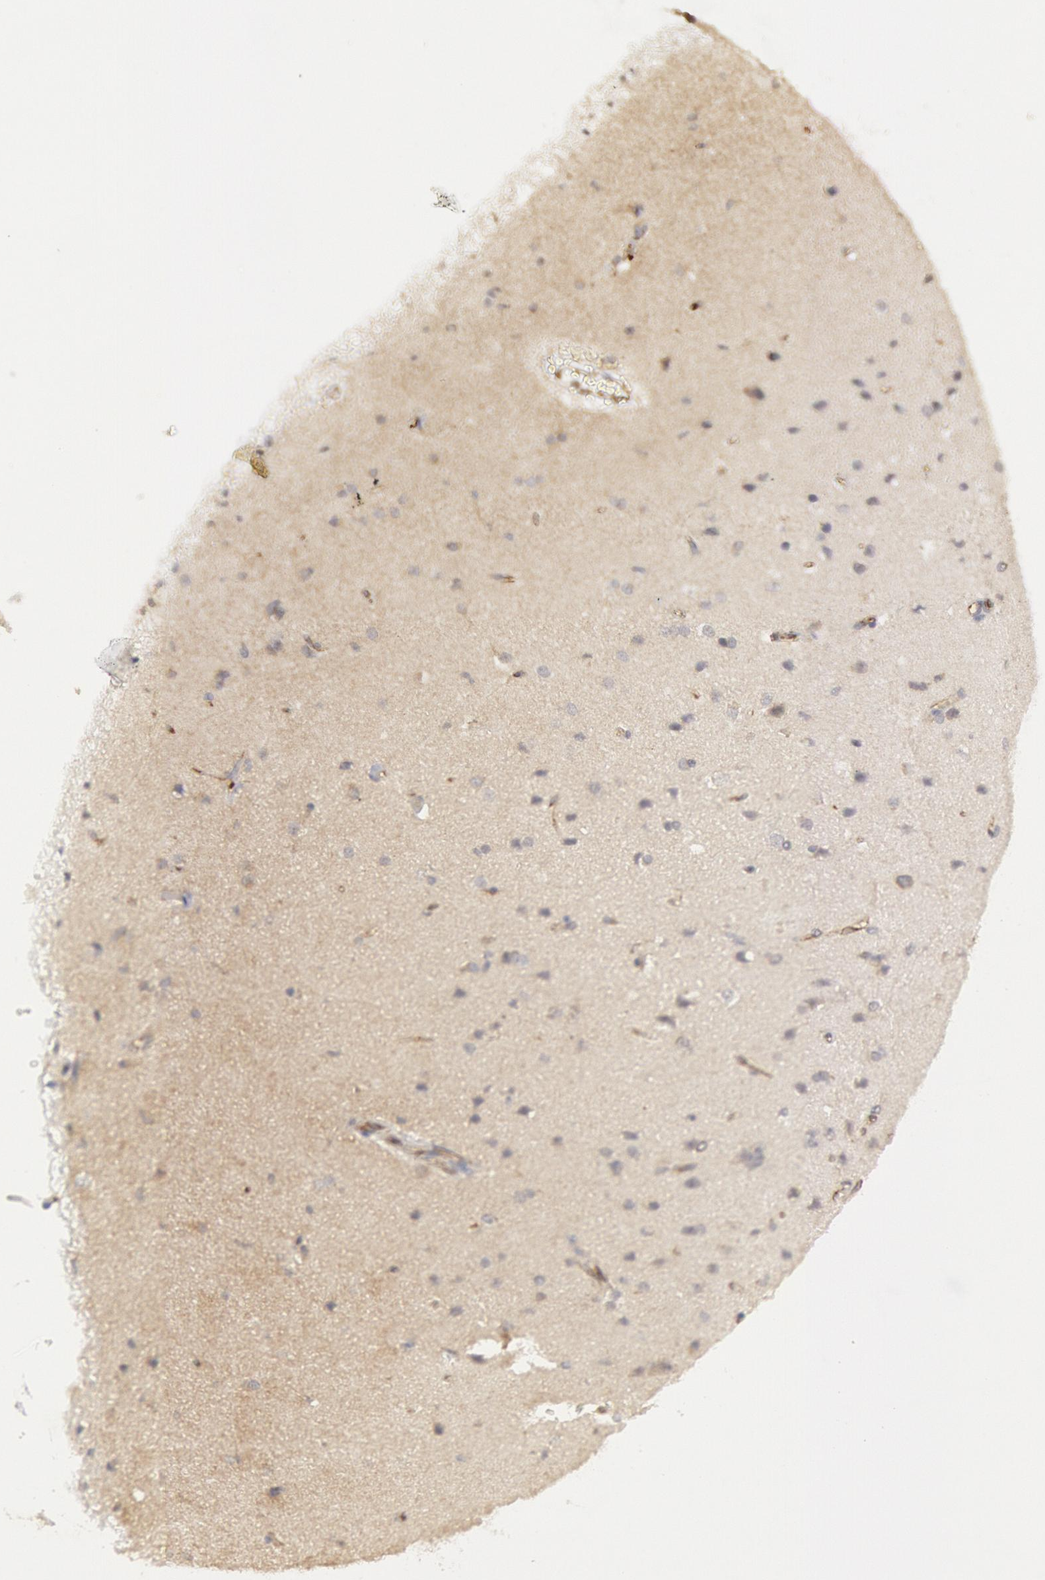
{"staining": {"intensity": "weak", "quantity": ">75%", "location": "cytoplasmic/membranous"}, "tissue": "cerebral cortex", "cell_type": "Endothelial cells", "image_type": "normal", "snomed": [{"axis": "morphology", "description": "Normal tissue, NOS"}, {"axis": "morphology", "description": "Glioma, malignant, High grade"}, {"axis": "topography", "description": "Cerebral cortex"}], "caption": "Immunohistochemistry (IHC) micrograph of benign human cerebral cortex stained for a protein (brown), which exhibits low levels of weak cytoplasmic/membranous staining in about >75% of endothelial cells.", "gene": "ENSG00000250264", "patient": {"sex": "male", "age": 77}}